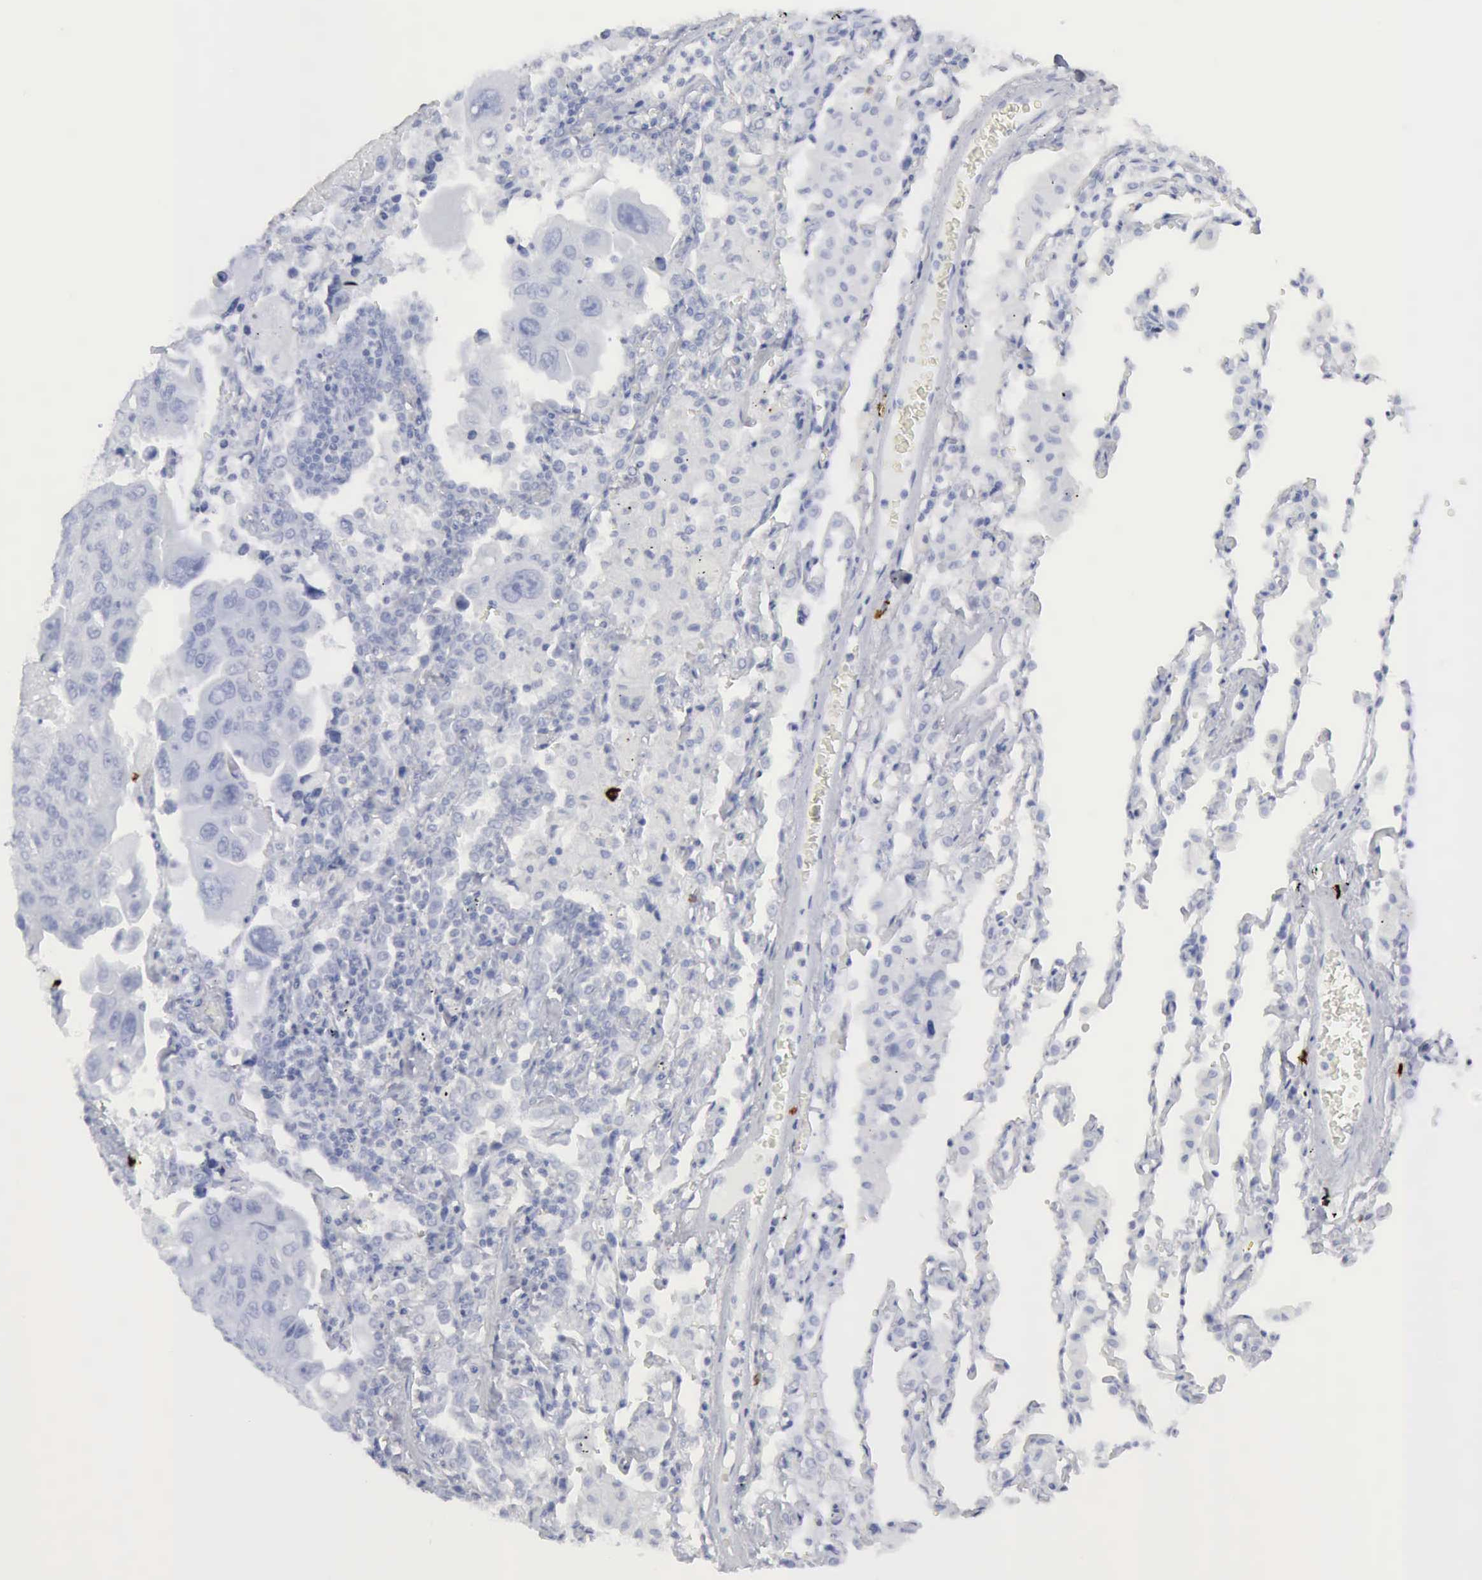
{"staining": {"intensity": "negative", "quantity": "none", "location": "none"}, "tissue": "lung cancer", "cell_type": "Tumor cells", "image_type": "cancer", "snomed": [{"axis": "morphology", "description": "Adenocarcinoma, NOS"}, {"axis": "topography", "description": "Lung"}], "caption": "This is a micrograph of immunohistochemistry staining of lung cancer (adenocarcinoma), which shows no staining in tumor cells. (Stains: DAB (3,3'-diaminobenzidine) immunohistochemistry with hematoxylin counter stain, Microscopy: brightfield microscopy at high magnification).", "gene": "CMA1", "patient": {"sex": "male", "age": 64}}